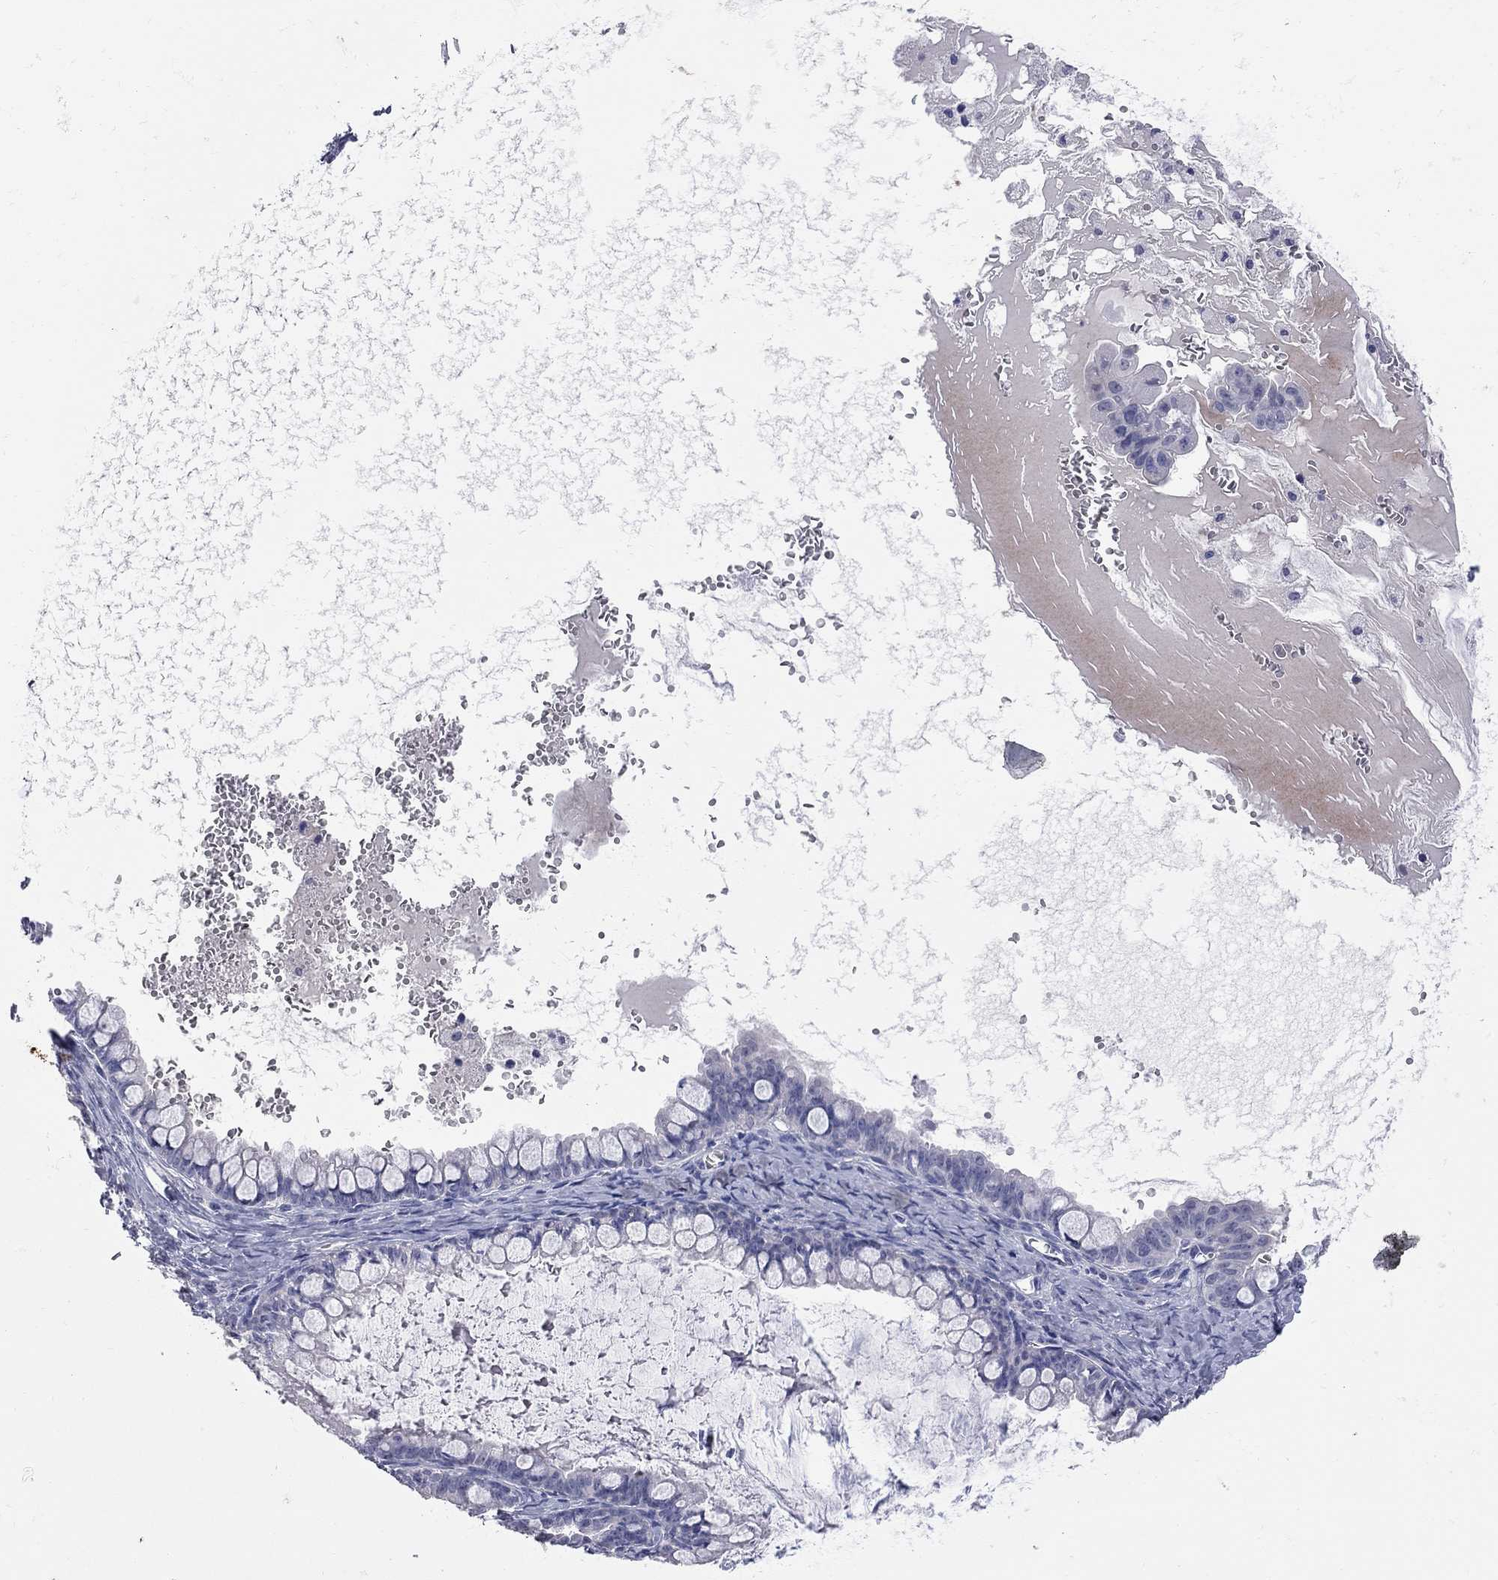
{"staining": {"intensity": "negative", "quantity": "none", "location": "none"}, "tissue": "ovarian cancer", "cell_type": "Tumor cells", "image_type": "cancer", "snomed": [{"axis": "morphology", "description": "Cystadenocarcinoma, mucinous, NOS"}, {"axis": "topography", "description": "Ovary"}], "caption": "Tumor cells are negative for brown protein staining in ovarian mucinous cystadenocarcinoma.", "gene": "FAM221B", "patient": {"sex": "female", "age": 63}}